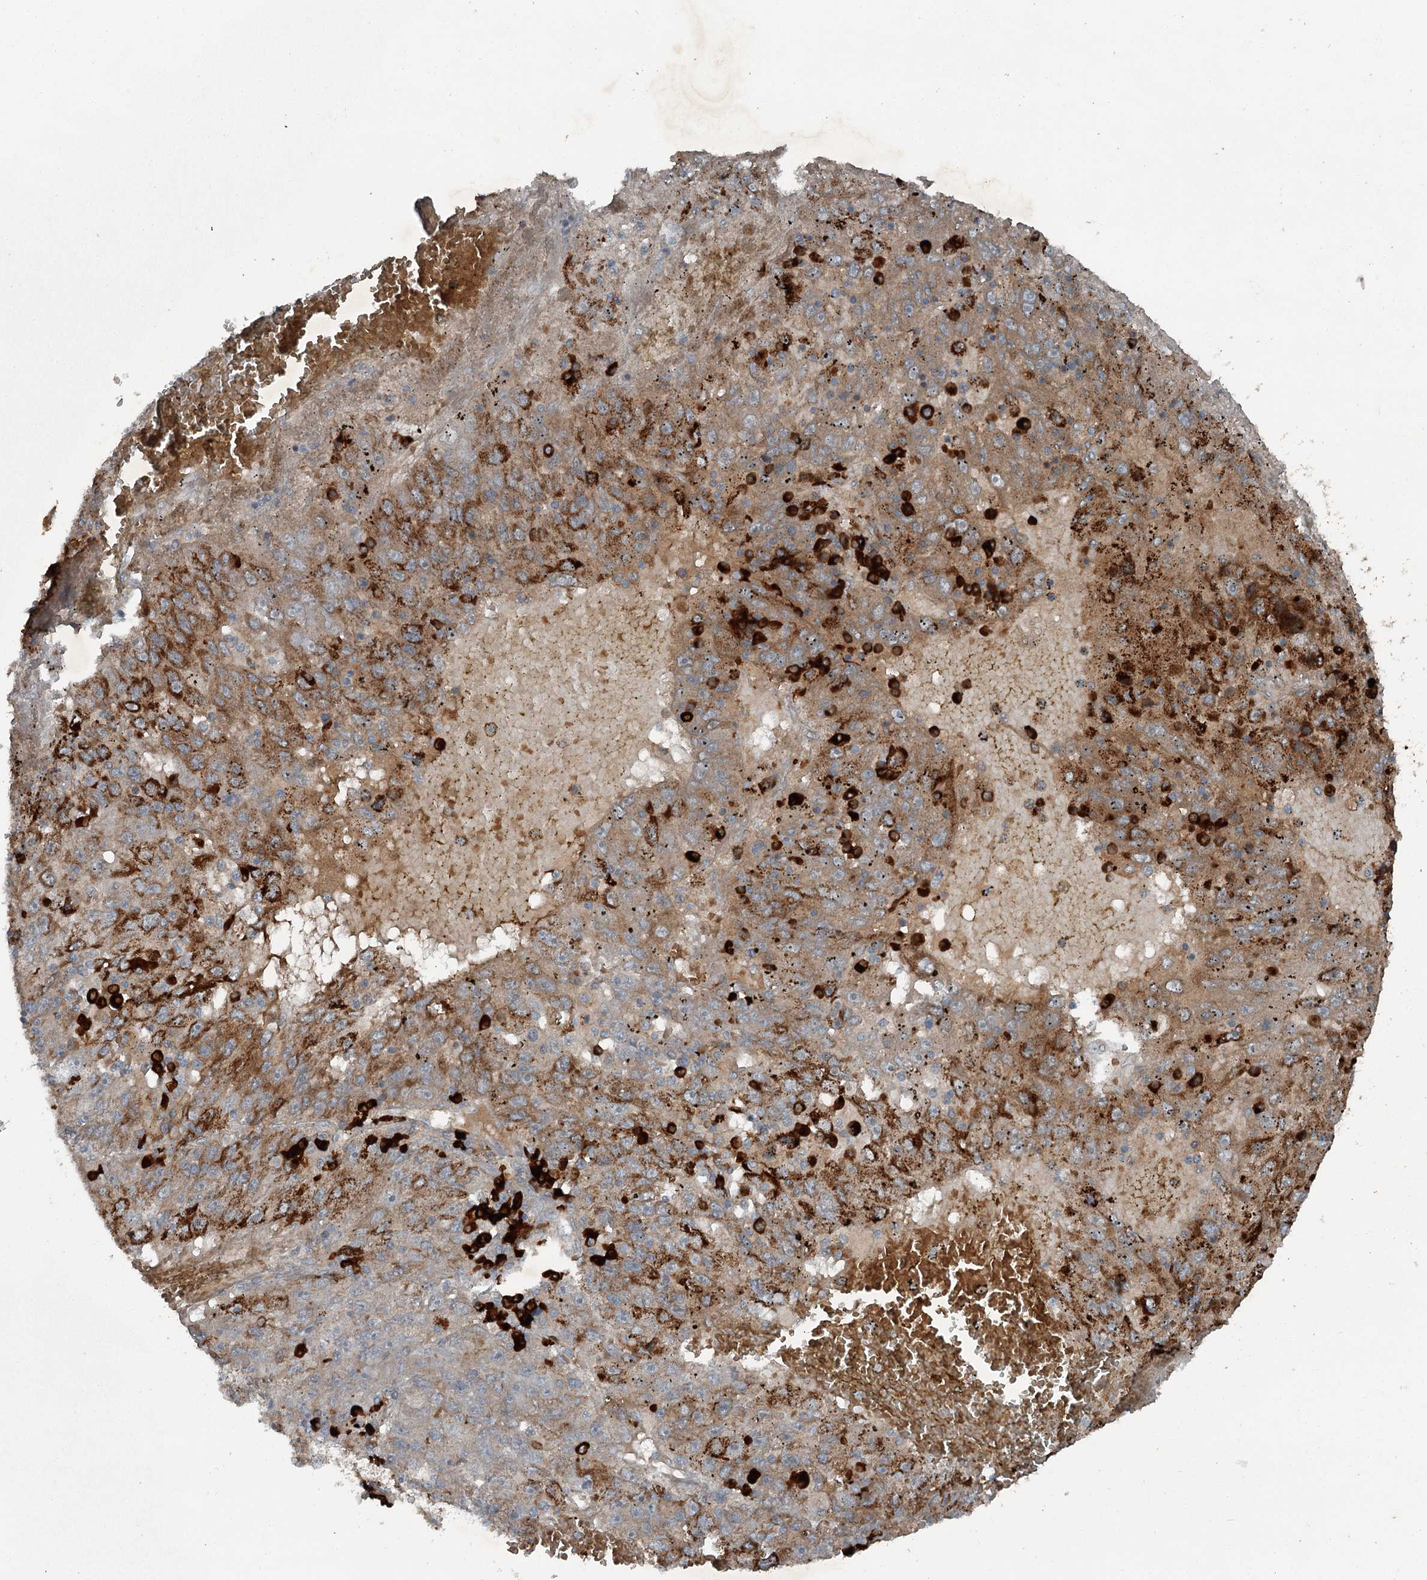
{"staining": {"intensity": "moderate", "quantity": "25%-75%", "location": "cytoplasmic/membranous"}, "tissue": "liver cancer", "cell_type": "Tumor cells", "image_type": "cancer", "snomed": [{"axis": "morphology", "description": "Carcinoma, Hepatocellular, NOS"}, {"axis": "topography", "description": "Liver"}], "caption": "Liver cancer (hepatocellular carcinoma) stained with IHC reveals moderate cytoplasmic/membranous positivity in approximately 25%-75% of tumor cells.", "gene": "SLC39A8", "patient": {"sex": "male", "age": 49}}